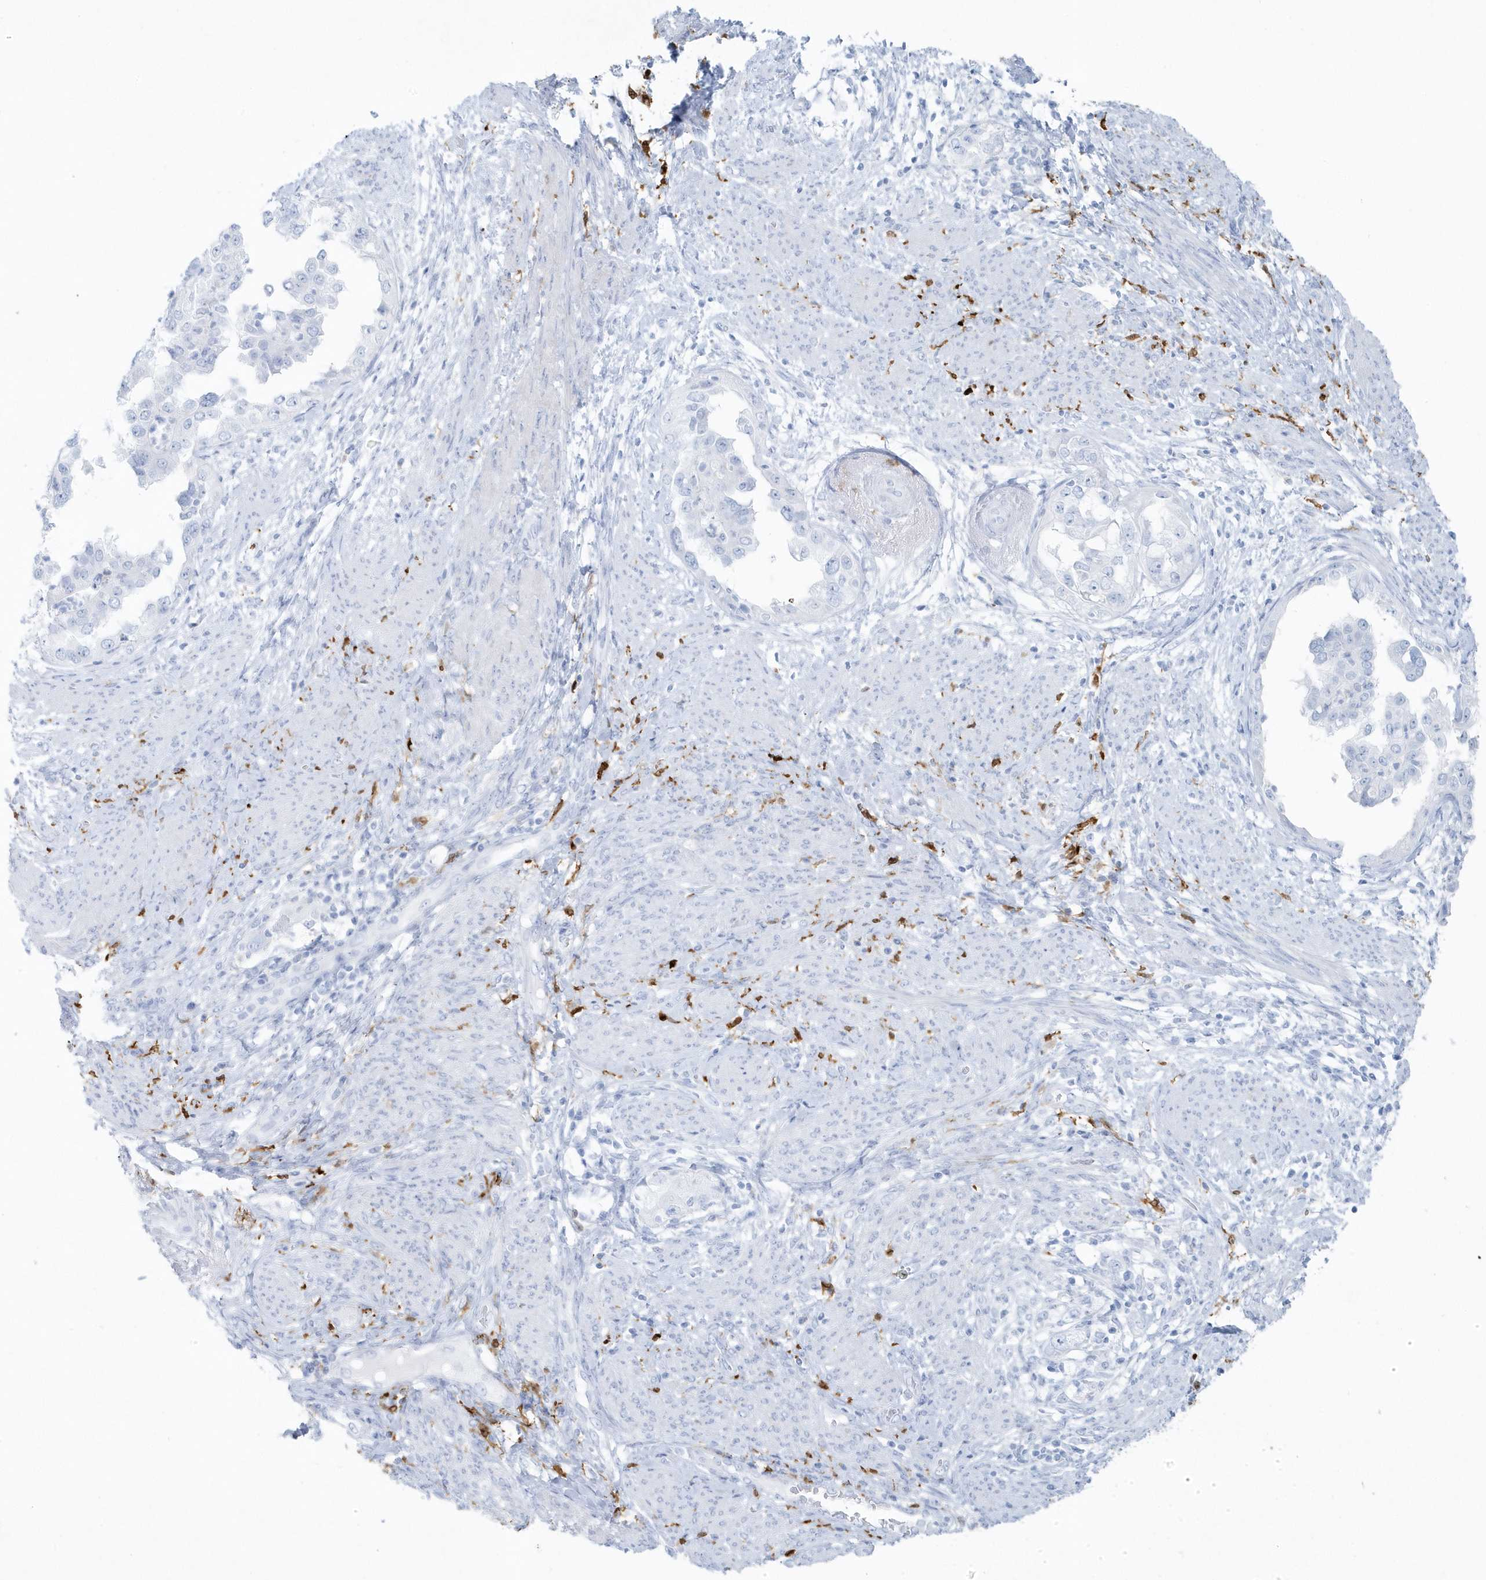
{"staining": {"intensity": "negative", "quantity": "none", "location": "none"}, "tissue": "endometrial cancer", "cell_type": "Tumor cells", "image_type": "cancer", "snomed": [{"axis": "morphology", "description": "Adenocarcinoma, NOS"}, {"axis": "topography", "description": "Endometrium"}], "caption": "Tumor cells show no significant protein positivity in endometrial adenocarcinoma. (IHC, brightfield microscopy, high magnification).", "gene": "FAM98A", "patient": {"sex": "female", "age": 85}}